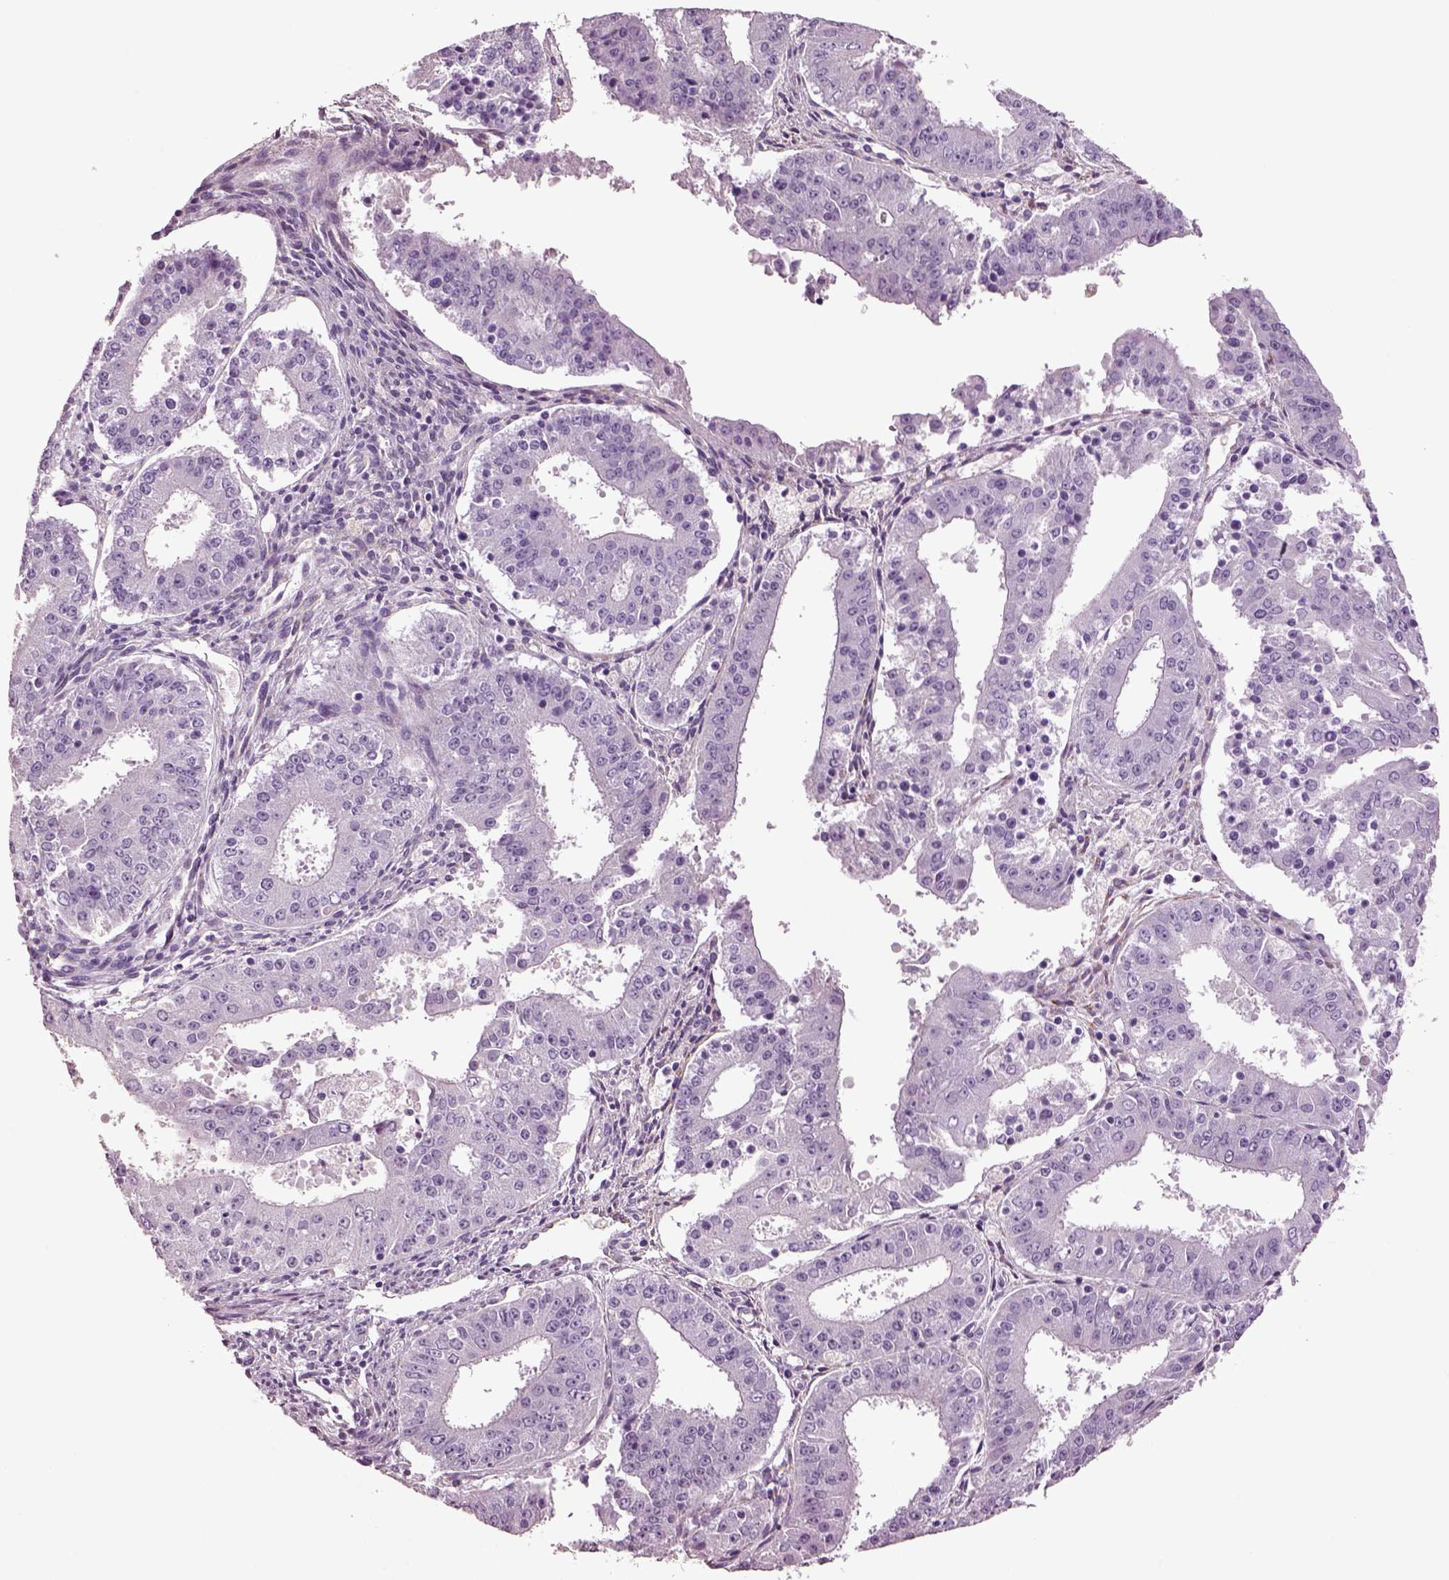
{"staining": {"intensity": "negative", "quantity": "none", "location": "none"}, "tissue": "ovarian cancer", "cell_type": "Tumor cells", "image_type": "cancer", "snomed": [{"axis": "morphology", "description": "Carcinoma, endometroid"}, {"axis": "topography", "description": "Ovary"}], "caption": "Ovarian endometroid carcinoma was stained to show a protein in brown. There is no significant staining in tumor cells.", "gene": "GUCA1A", "patient": {"sex": "female", "age": 42}}